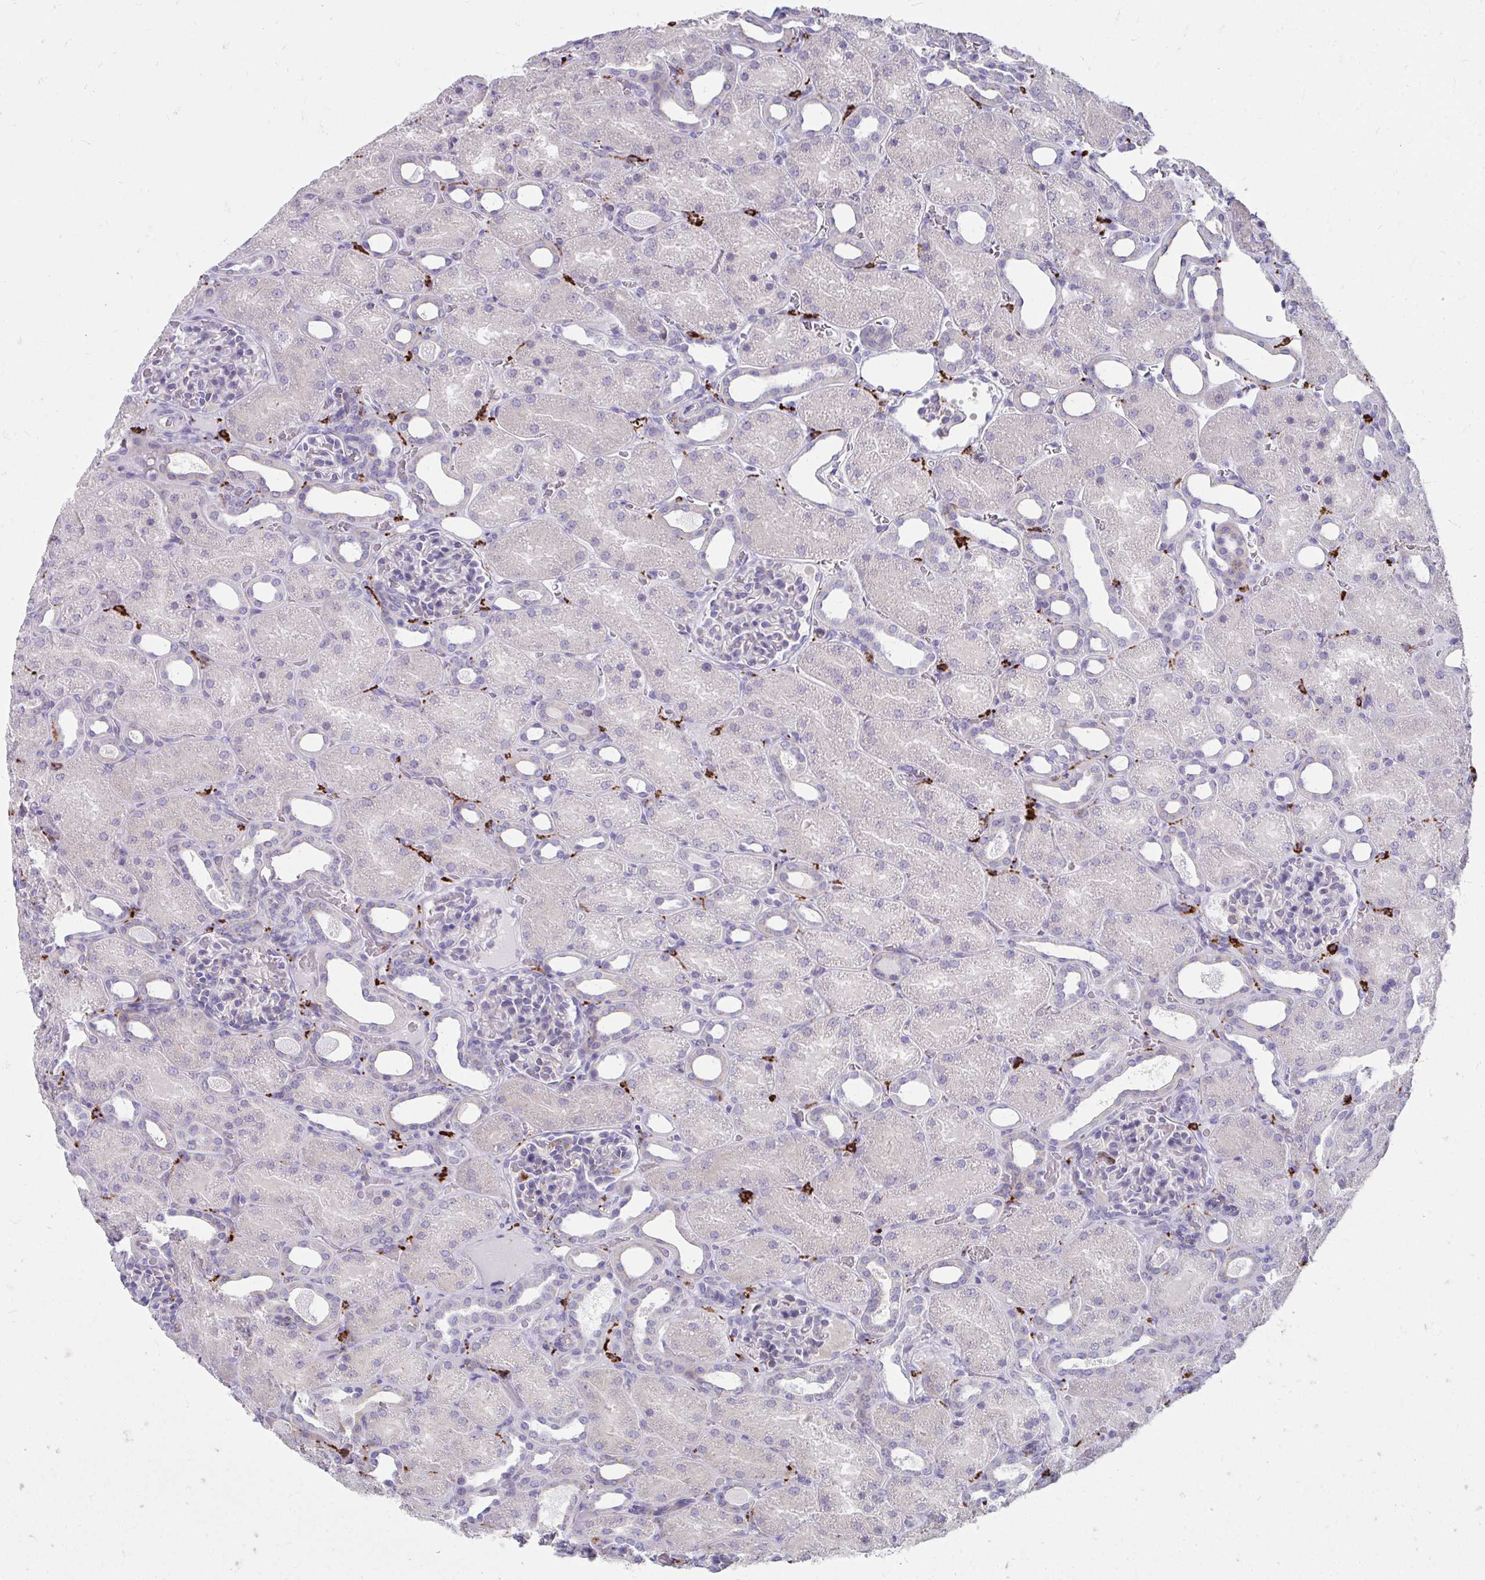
{"staining": {"intensity": "weak", "quantity": "<25%", "location": "cytoplasmic/membranous"}, "tissue": "kidney", "cell_type": "Cells in glomeruli", "image_type": "normal", "snomed": [{"axis": "morphology", "description": "Normal tissue, NOS"}, {"axis": "topography", "description": "Kidney"}], "caption": "This is a histopathology image of immunohistochemistry (IHC) staining of benign kidney, which shows no expression in cells in glomeruli.", "gene": "CD163", "patient": {"sex": "male", "age": 2}}